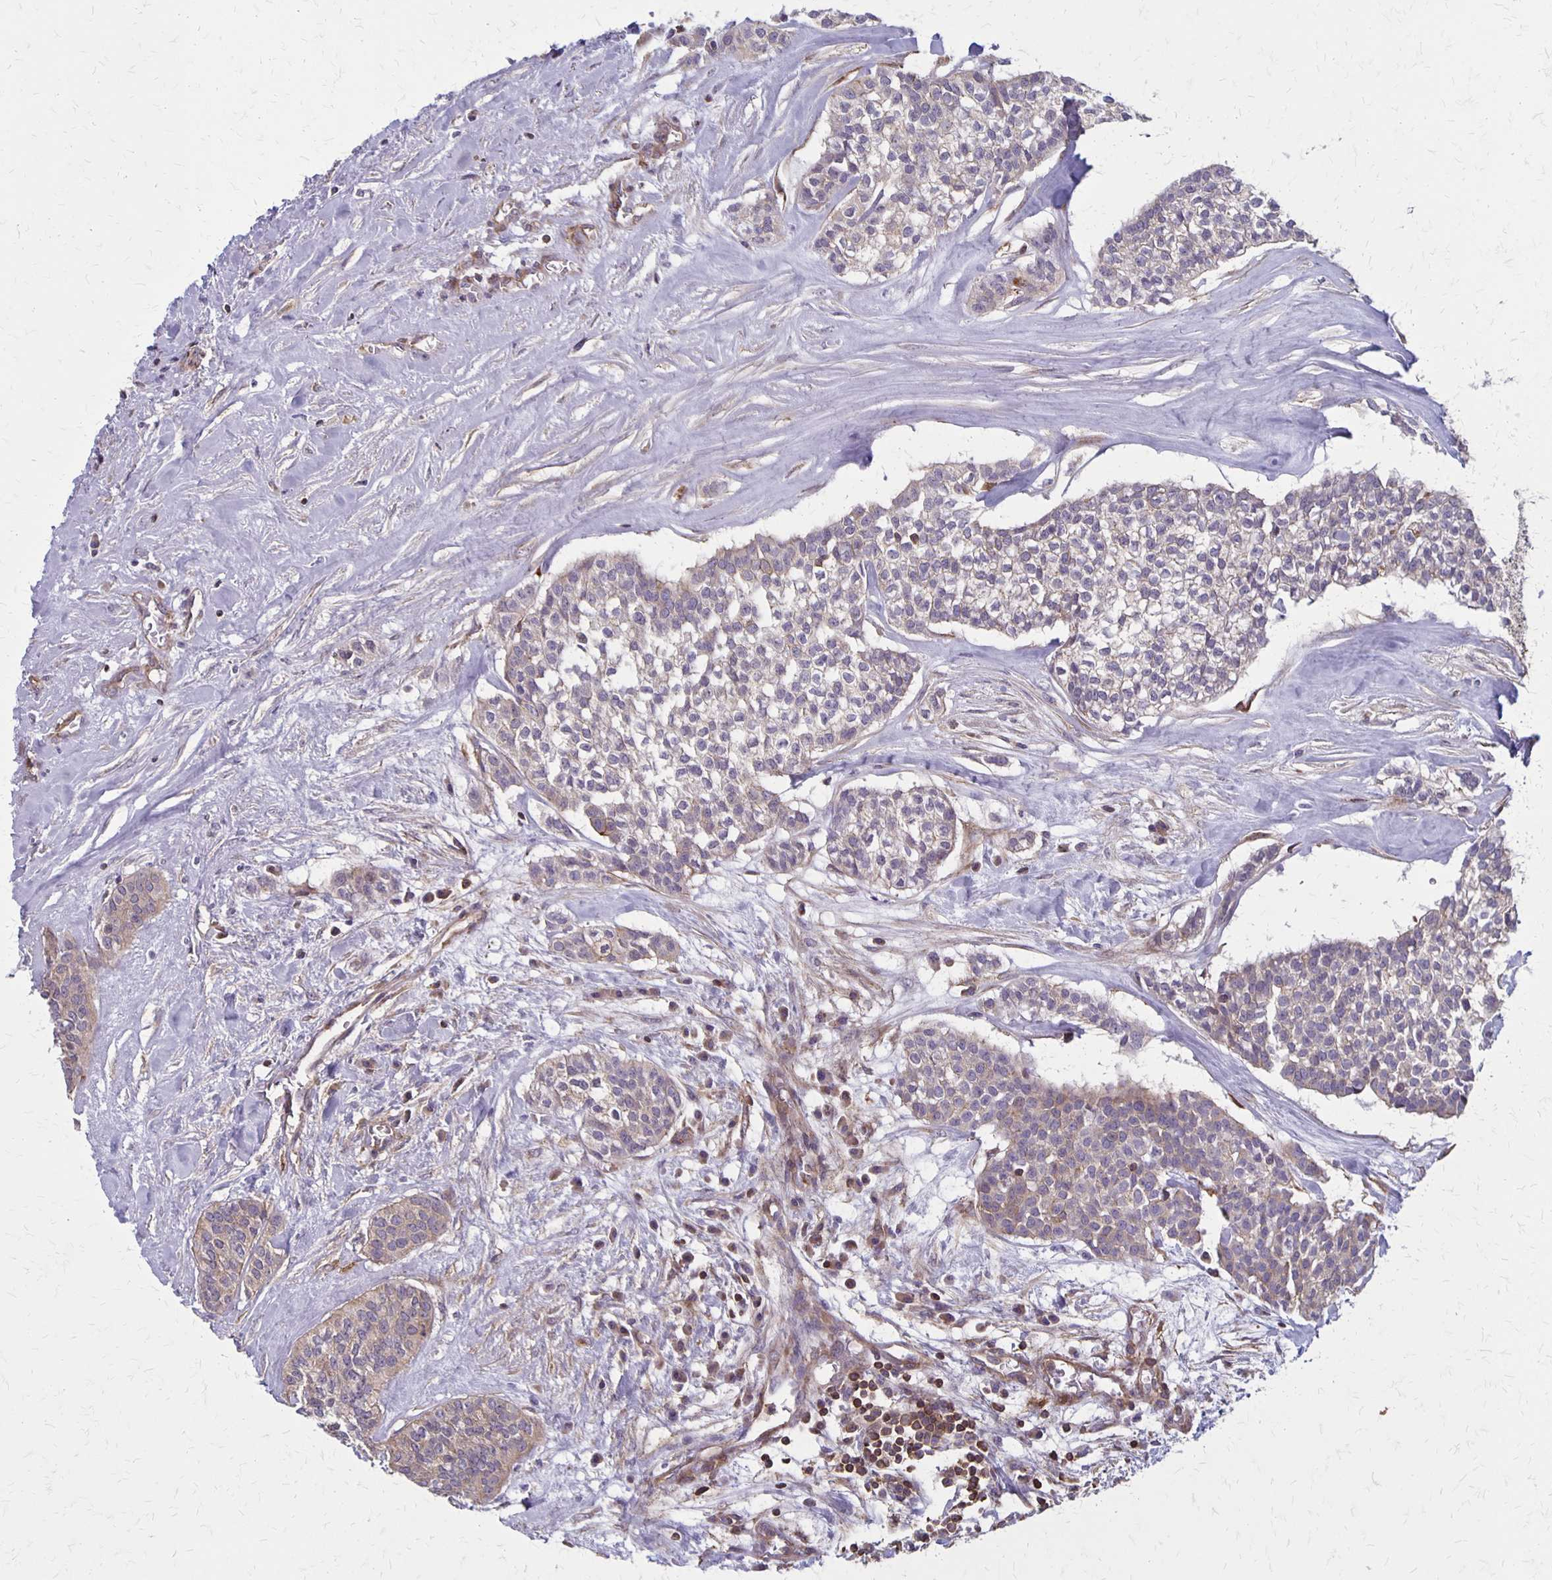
{"staining": {"intensity": "weak", "quantity": "<25%", "location": "cytoplasmic/membranous"}, "tissue": "head and neck cancer", "cell_type": "Tumor cells", "image_type": "cancer", "snomed": [{"axis": "morphology", "description": "Adenocarcinoma, NOS"}, {"axis": "topography", "description": "Head-Neck"}], "caption": "Image shows no significant protein staining in tumor cells of adenocarcinoma (head and neck). The staining was performed using DAB to visualize the protein expression in brown, while the nuclei were stained in blue with hematoxylin (Magnification: 20x).", "gene": "SEPTIN5", "patient": {"sex": "male", "age": 81}}